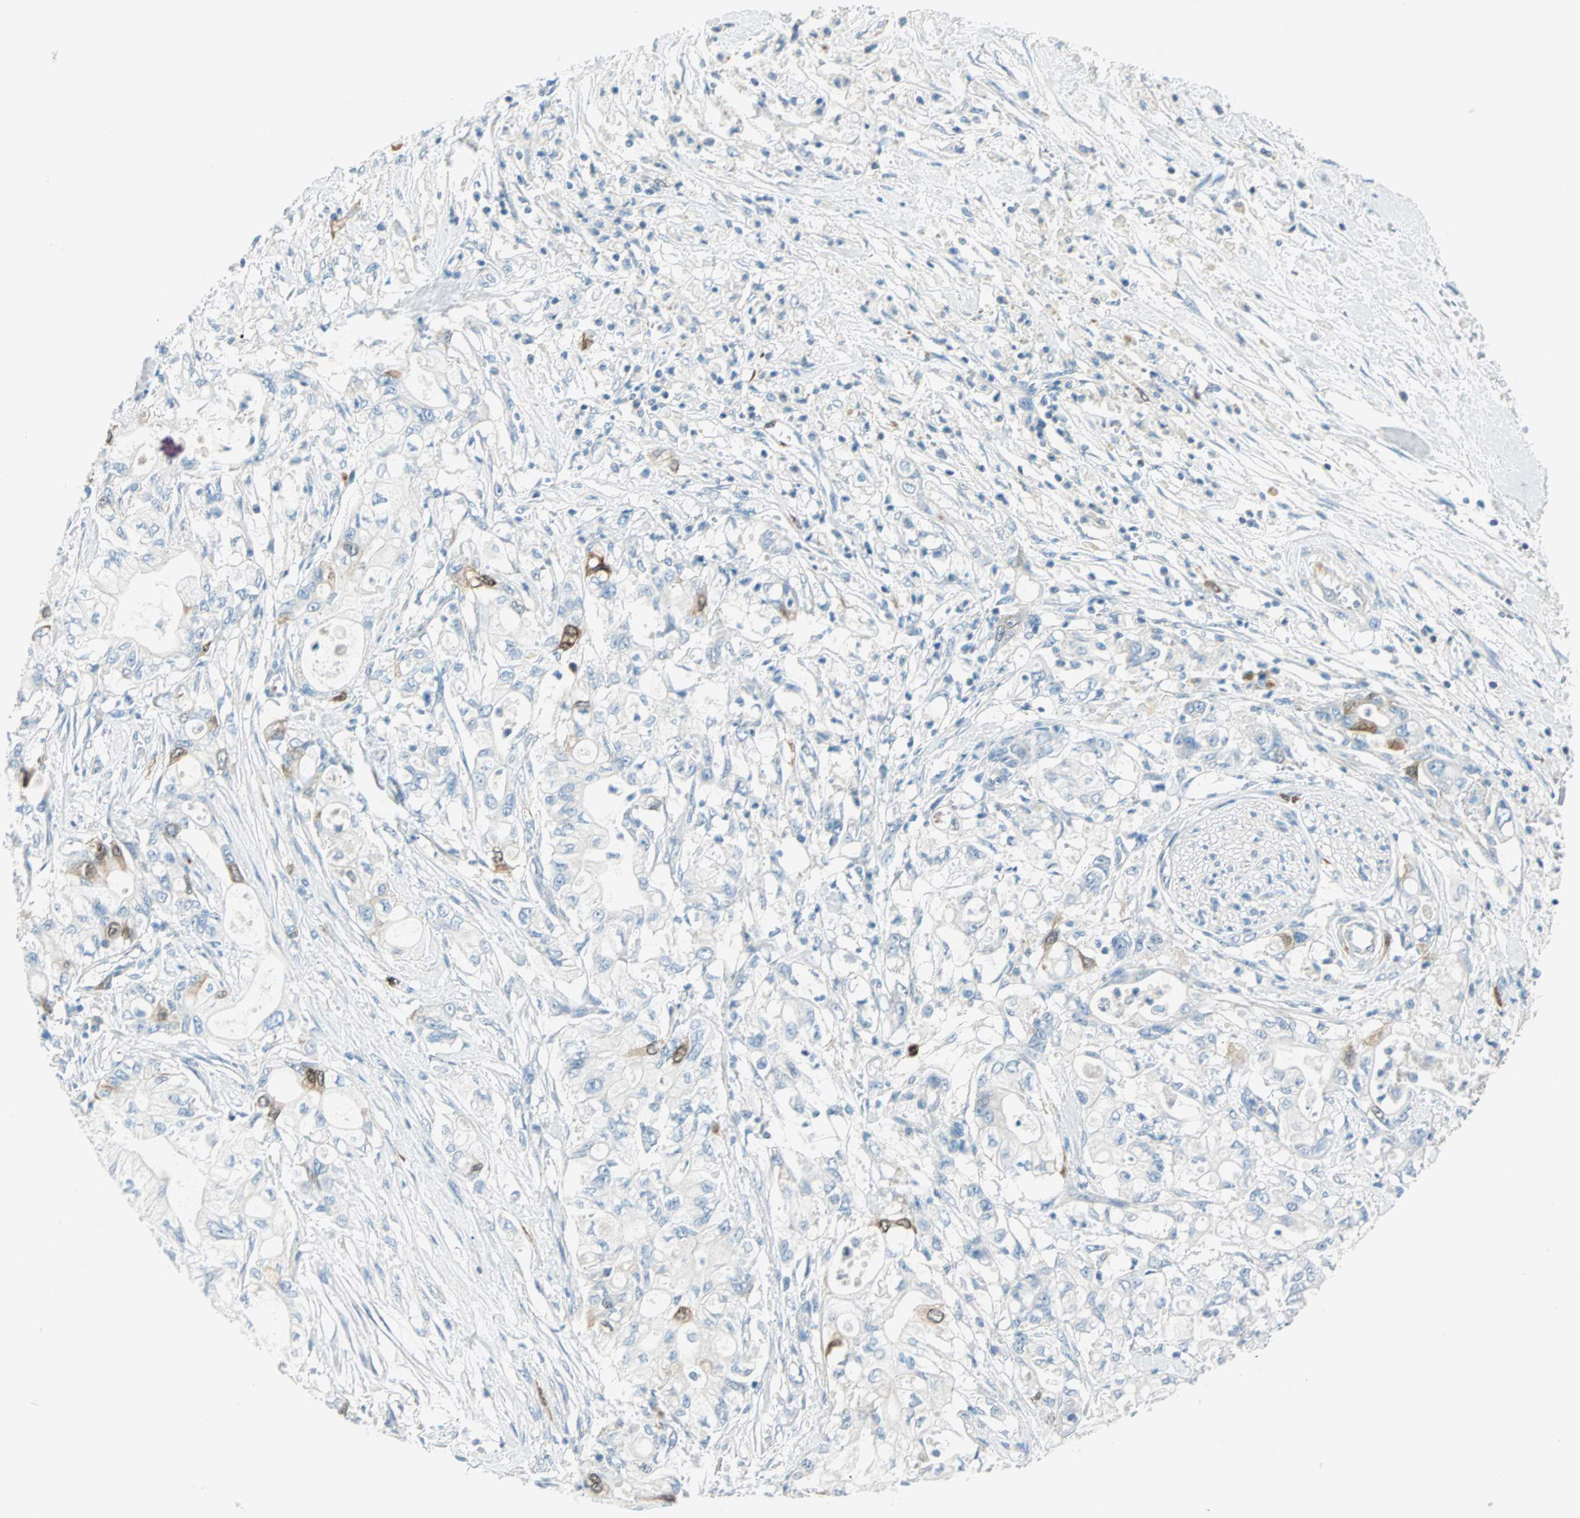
{"staining": {"intensity": "weak", "quantity": "<25%", "location": "cytoplasmic/membranous"}, "tissue": "pancreatic cancer", "cell_type": "Tumor cells", "image_type": "cancer", "snomed": [{"axis": "morphology", "description": "Adenocarcinoma, NOS"}, {"axis": "topography", "description": "Pancreas"}], "caption": "There is no significant staining in tumor cells of adenocarcinoma (pancreatic).", "gene": "PTTG1", "patient": {"sex": "male", "age": 79}}